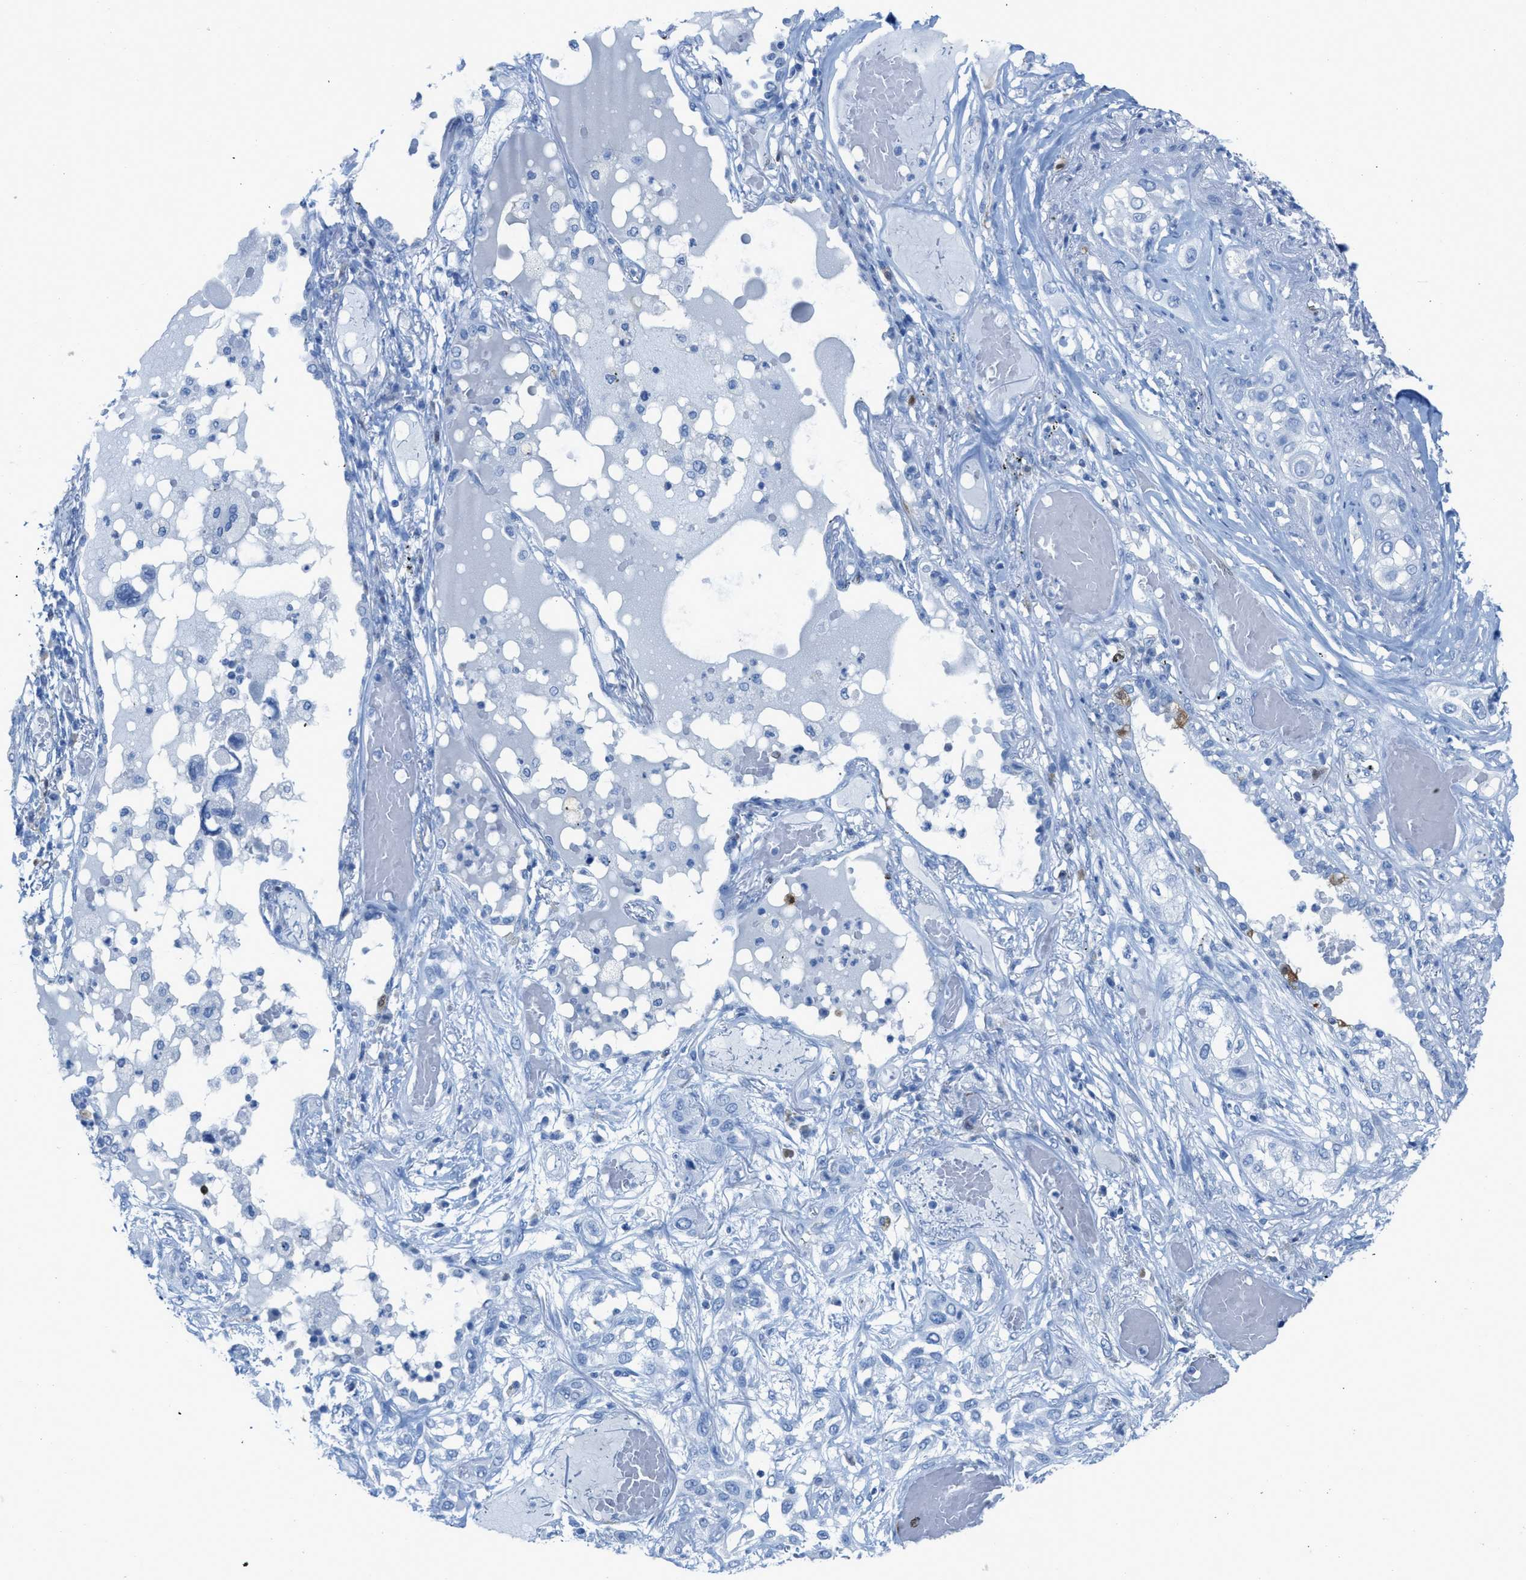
{"staining": {"intensity": "negative", "quantity": "none", "location": "none"}, "tissue": "lung cancer", "cell_type": "Tumor cells", "image_type": "cancer", "snomed": [{"axis": "morphology", "description": "Squamous cell carcinoma, NOS"}, {"axis": "topography", "description": "Lung"}], "caption": "Tumor cells show no significant staining in lung squamous cell carcinoma. (Brightfield microscopy of DAB immunohistochemistry at high magnification).", "gene": "CDKN2A", "patient": {"sex": "male", "age": 71}}